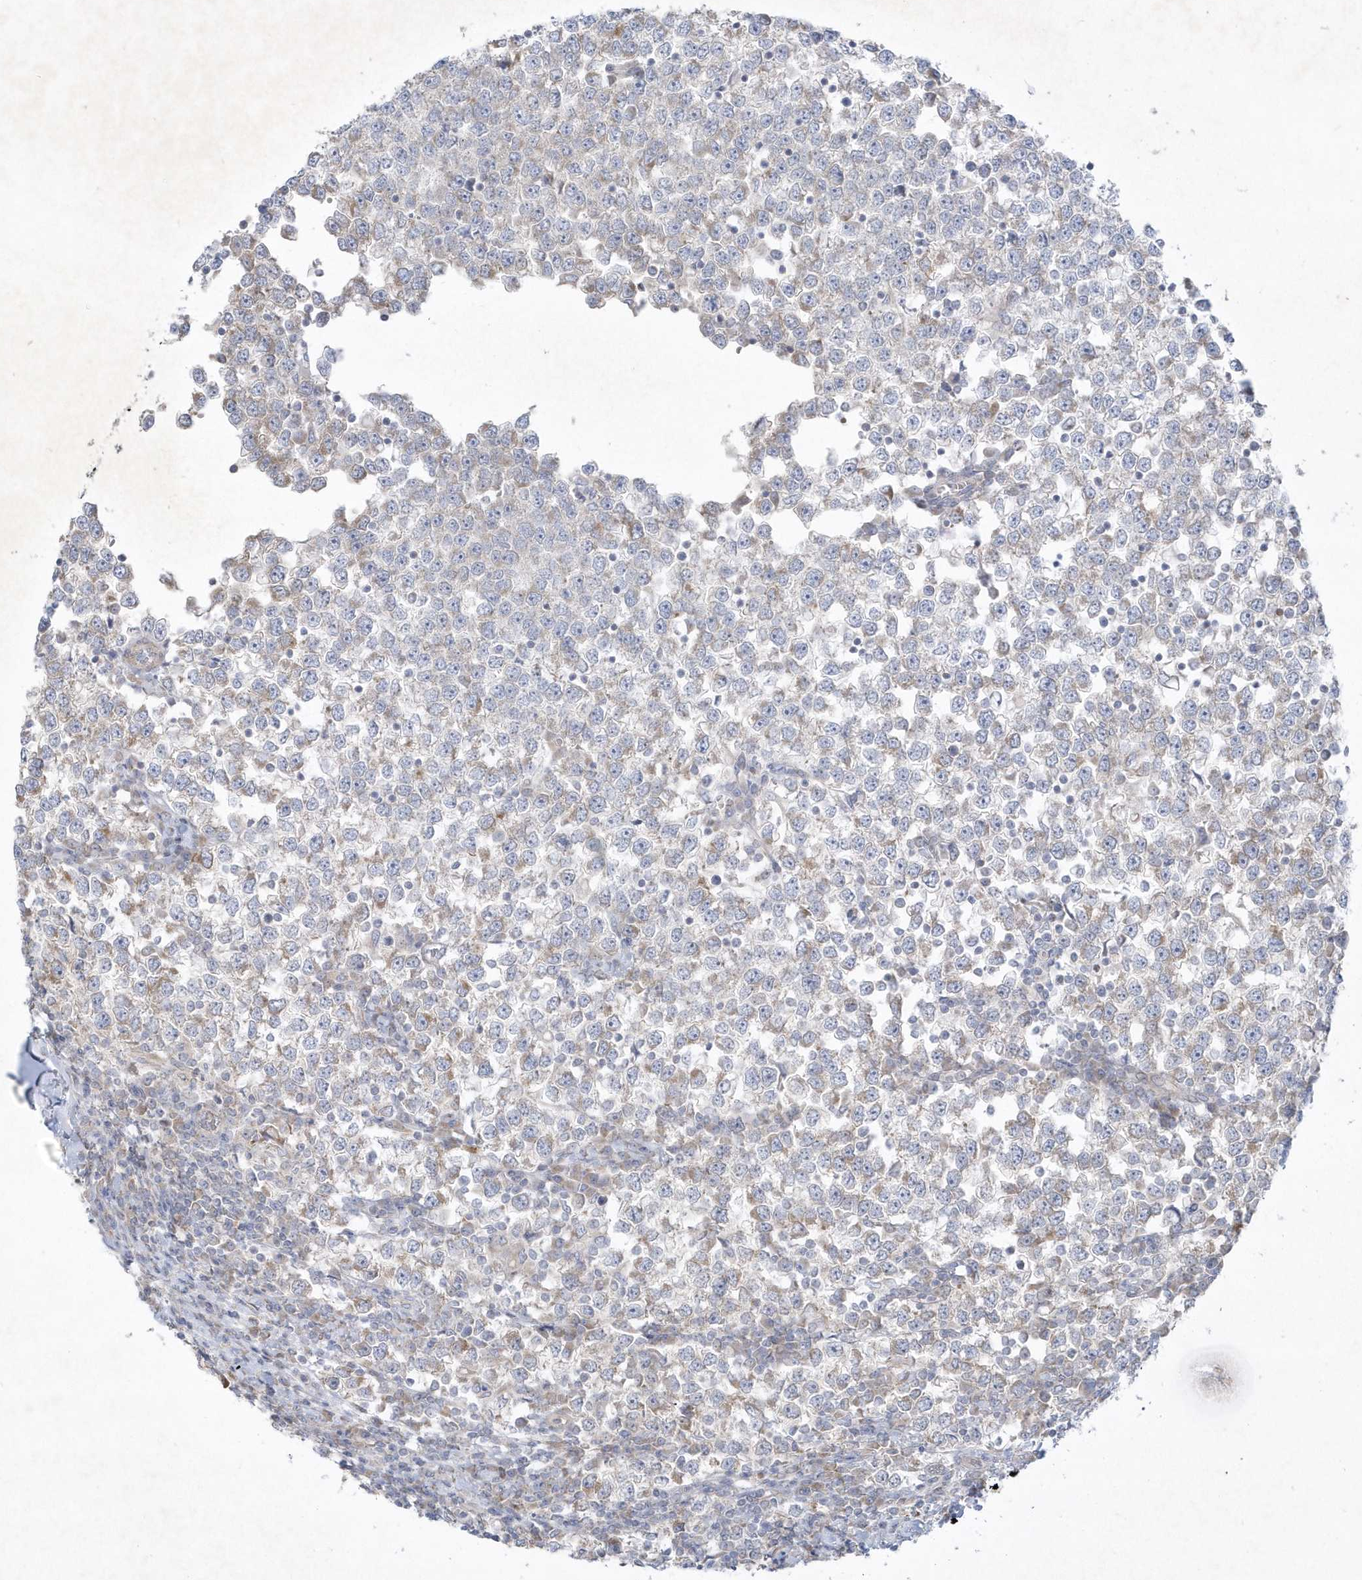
{"staining": {"intensity": "weak", "quantity": "<25%", "location": "cytoplasmic/membranous"}, "tissue": "testis cancer", "cell_type": "Tumor cells", "image_type": "cancer", "snomed": [{"axis": "morphology", "description": "Seminoma, NOS"}, {"axis": "topography", "description": "Testis"}], "caption": "Immunohistochemistry (IHC) histopathology image of neoplastic tissue: human seminoma (testis) stained with DAB exhibits no significant protein expression in tumor cells.", "gene": "LARS1", "patient": {"sex": "male", "age": 65}}